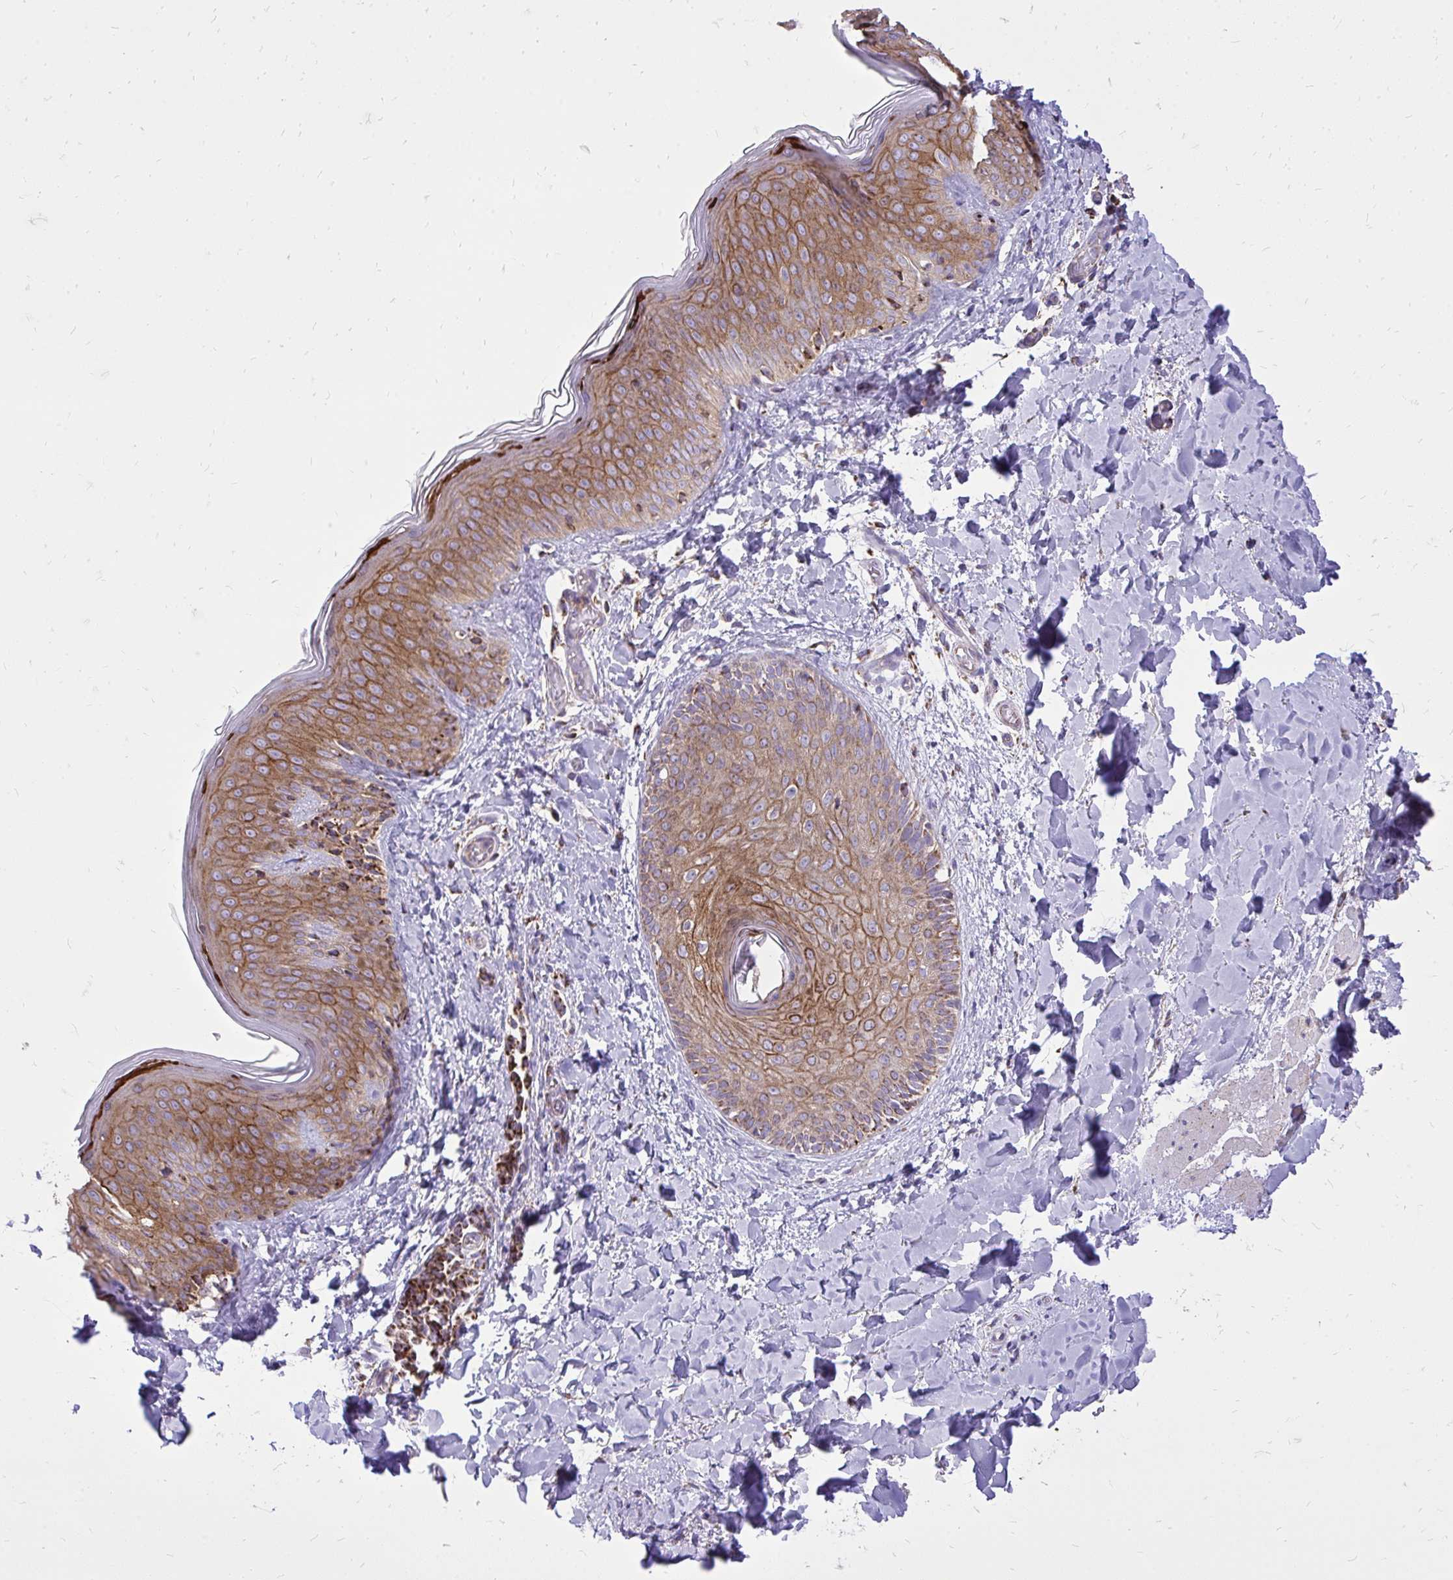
{"staining": {"intensity": "negative", "quantity": "none", "location": "none"}, "tissue": "skin", "cell_type": "Fibroblasts", "image_type": "normal", "snomed": [{"axis": "morphology", "description": "Normal tissue, NOS"}, {"axis": "topography", "description": "Skin"}], "caption": "This is a histopathology image of immunohistochemistry staining of benign skin, which shows no staining in fibroblasts. (Immunohistochemistry, brightfield microscopy, high magnification).", "gene": "SPTBN2", "patient": {"sex": "male", "age": 16}}